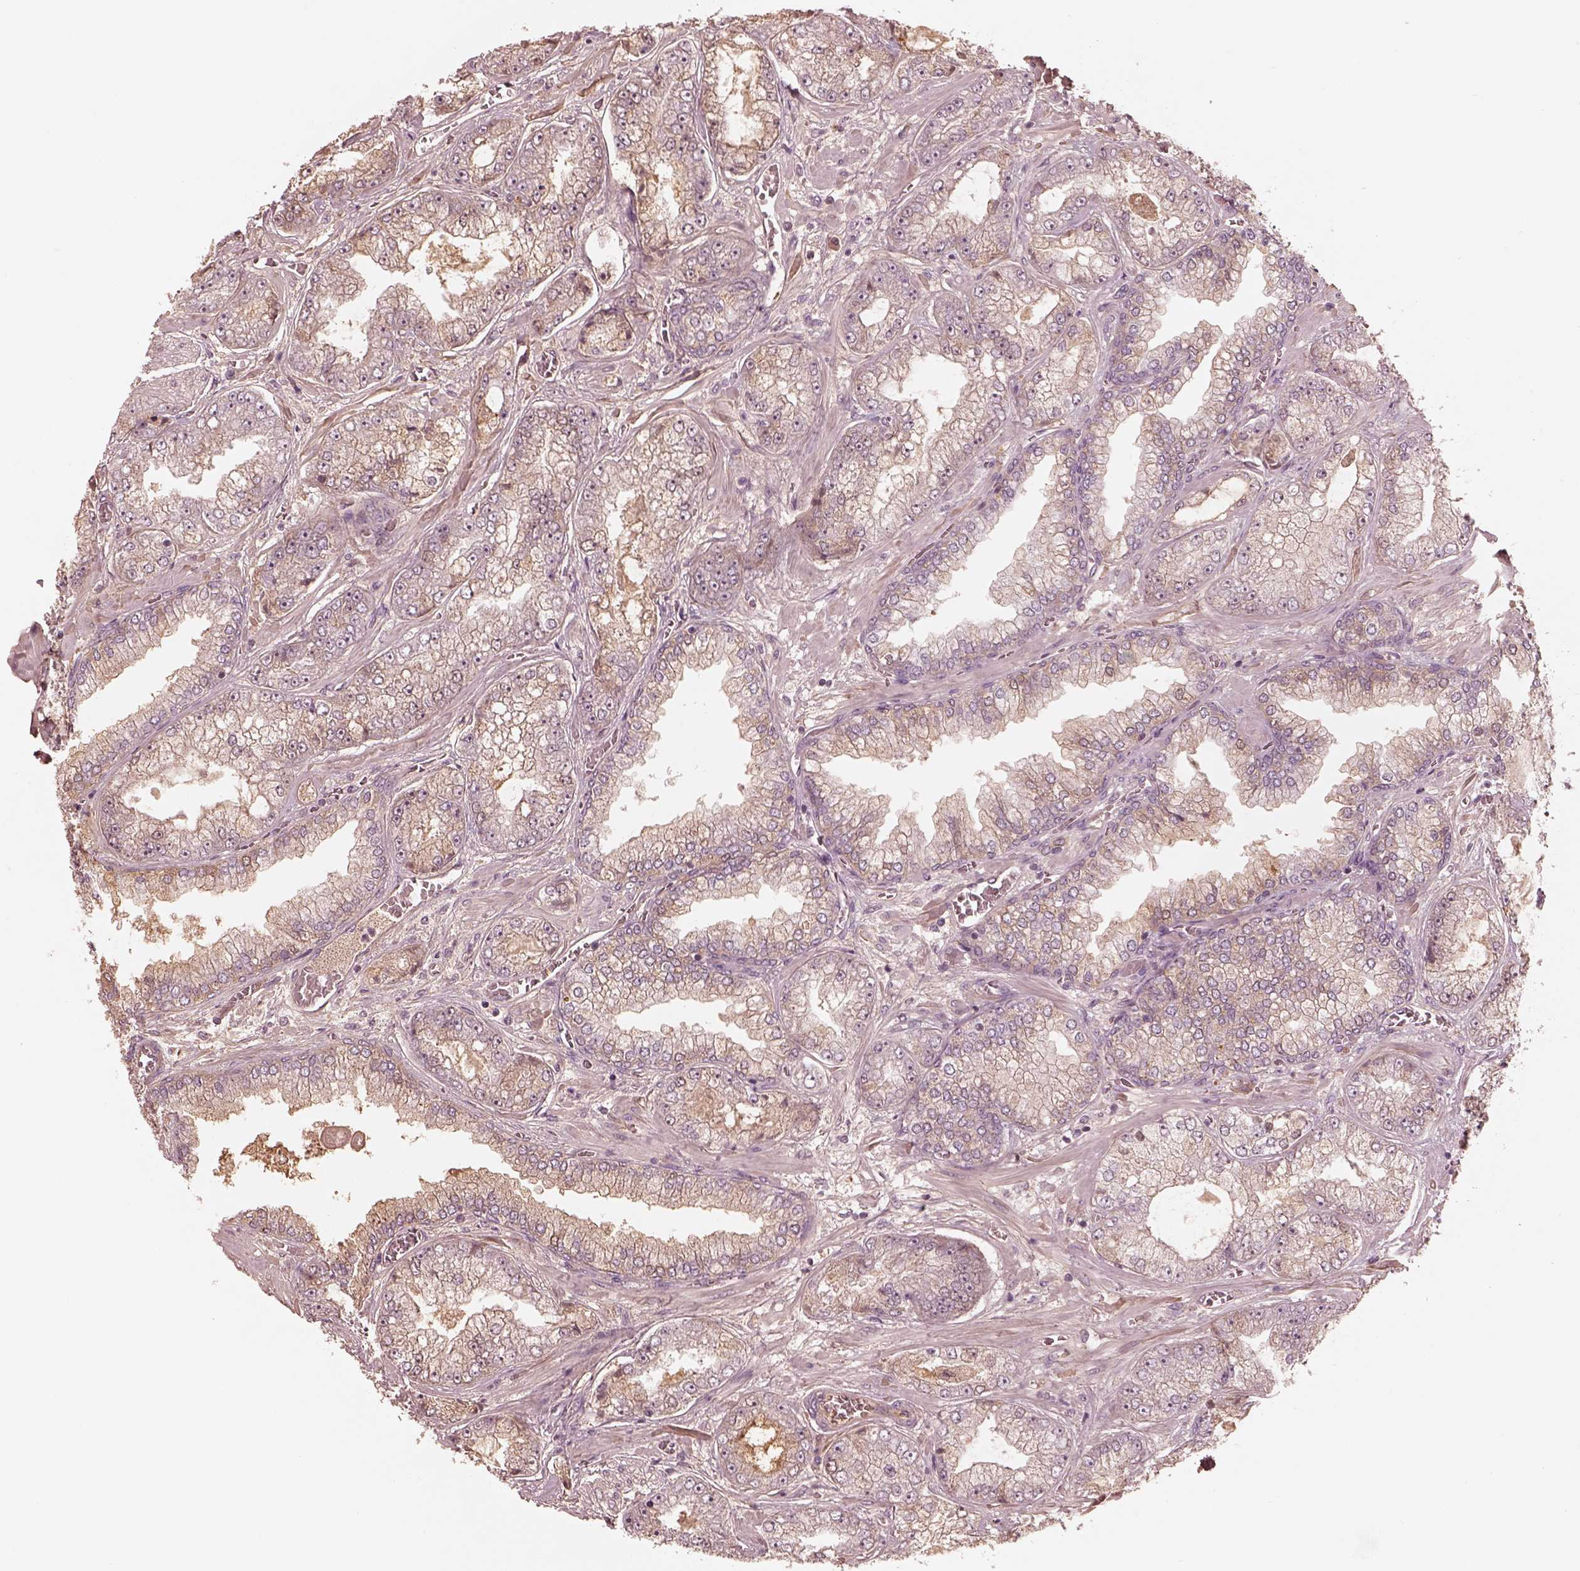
{"staining": {"intensity": "weak", "quantity": ">75%", "location": "cytoplasmic/membranous"}, "tissue": "prostate cancer", "cell_type": "Tumor cells", "image_type": "cancer", "snomed": [{"axis": "morphology", "description": "Adenocarcinoma, Low grade"}, {"axis": "topography", "description": "Prostate"}], "caption": "Immunohistochemical staining of human prostate cancer reveals weak cytoplasmic/membranous protein staining in about >75% of tumor cells.", "gene": "TF", "patient": {"sex": "male", "age": 57}}